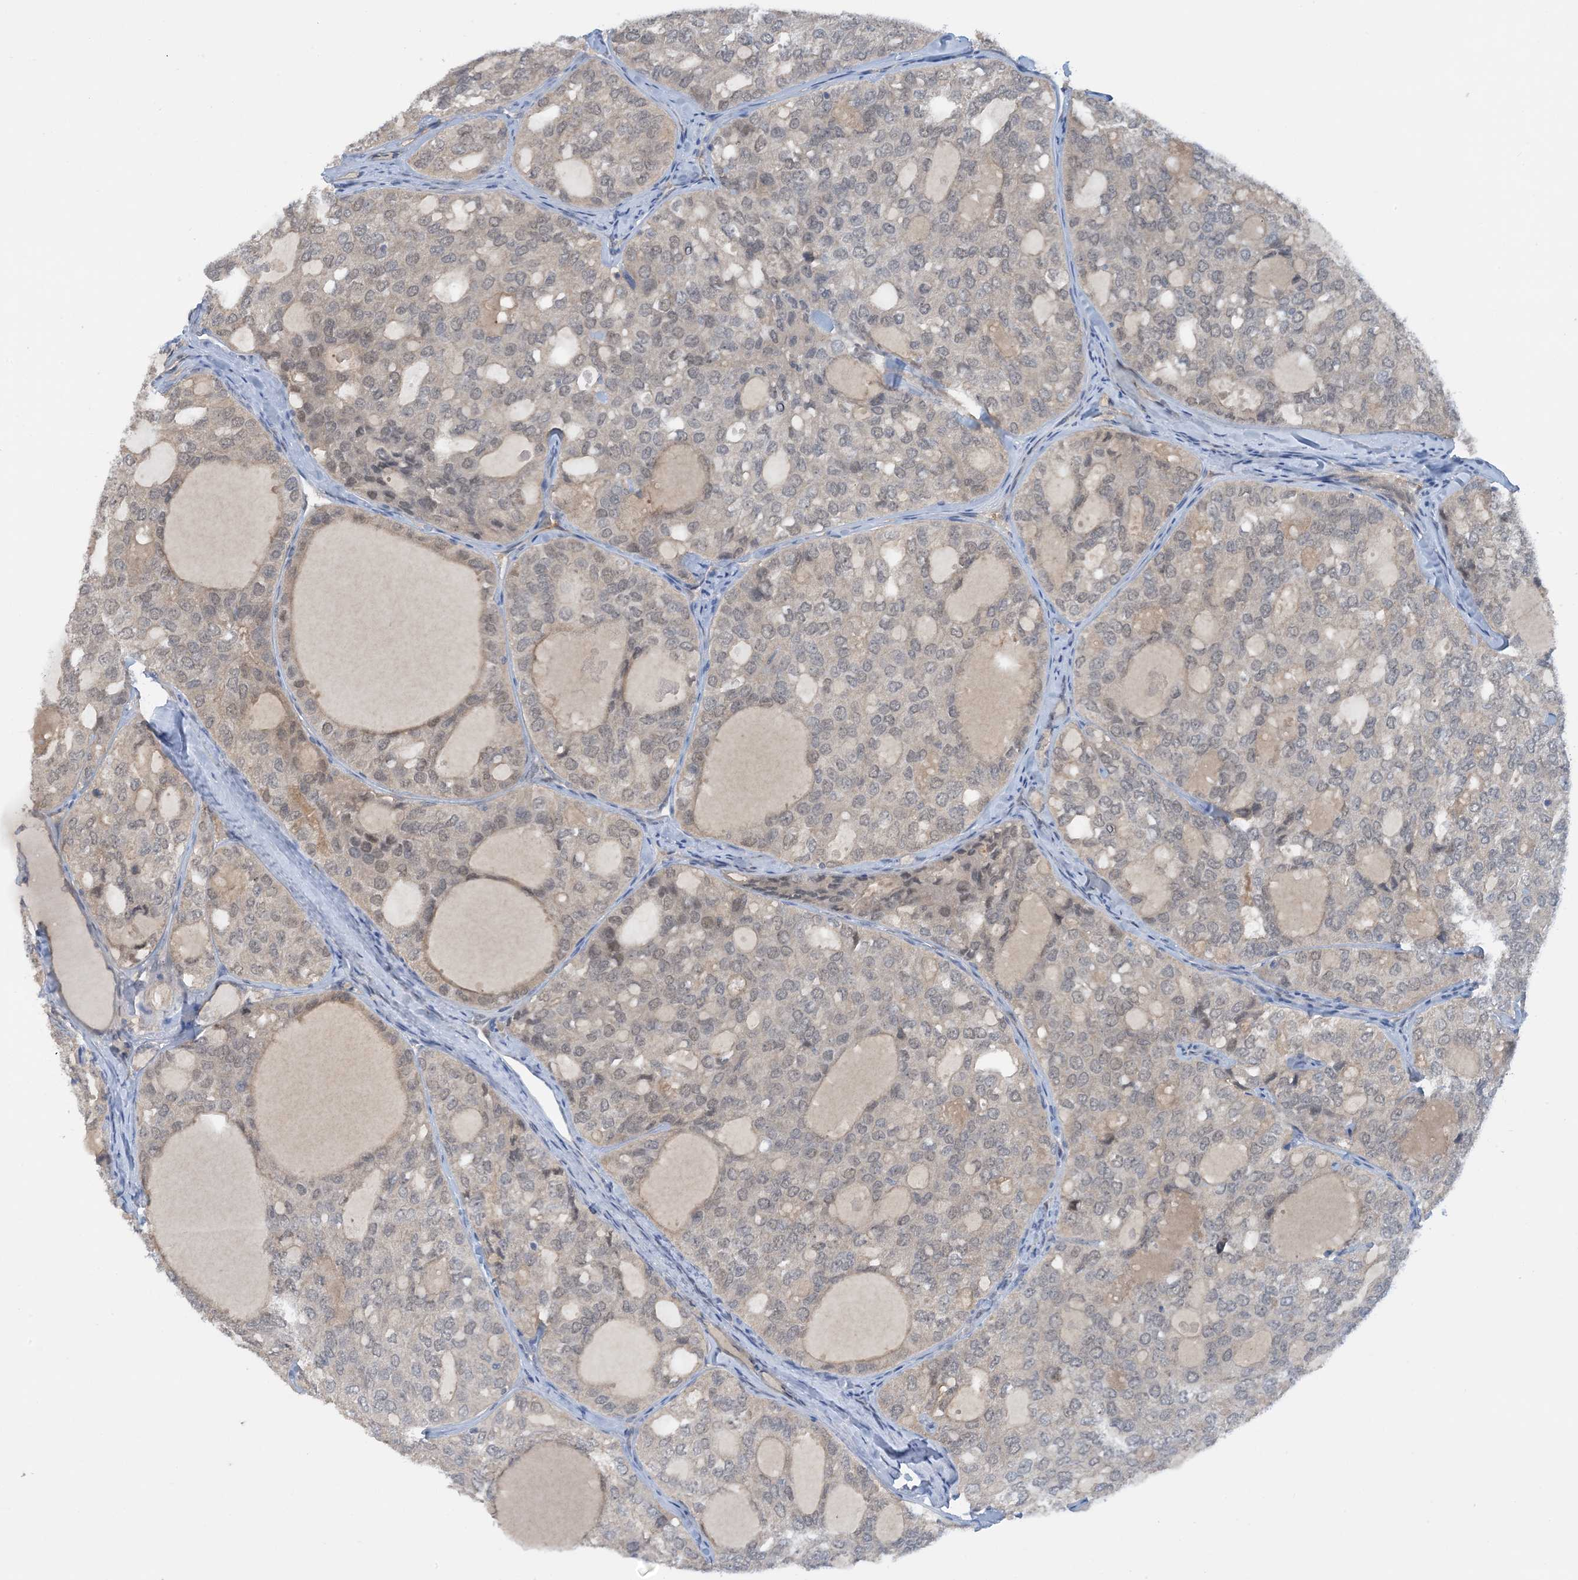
{"staining": {"intensity": "weak", "quantity": "<25%", "location": "nuclear"}, "tissue": "thyroid cancer", "cell_type": "Tumor cells", "image_type": "cancer", "snomed": [{"axis": "morphology", "description": "Follicular adenoma carcinoma, NOS"}, {"axis": "topography", "description": "Thyroid gland"}], "caption": "Immunohistochemical staining of human thyroid follicular adenoma carcinoma displays no significant staining in tumor cells.", "gene": "UBE2E1", "patient": {"sex": "male", "age": 75}}